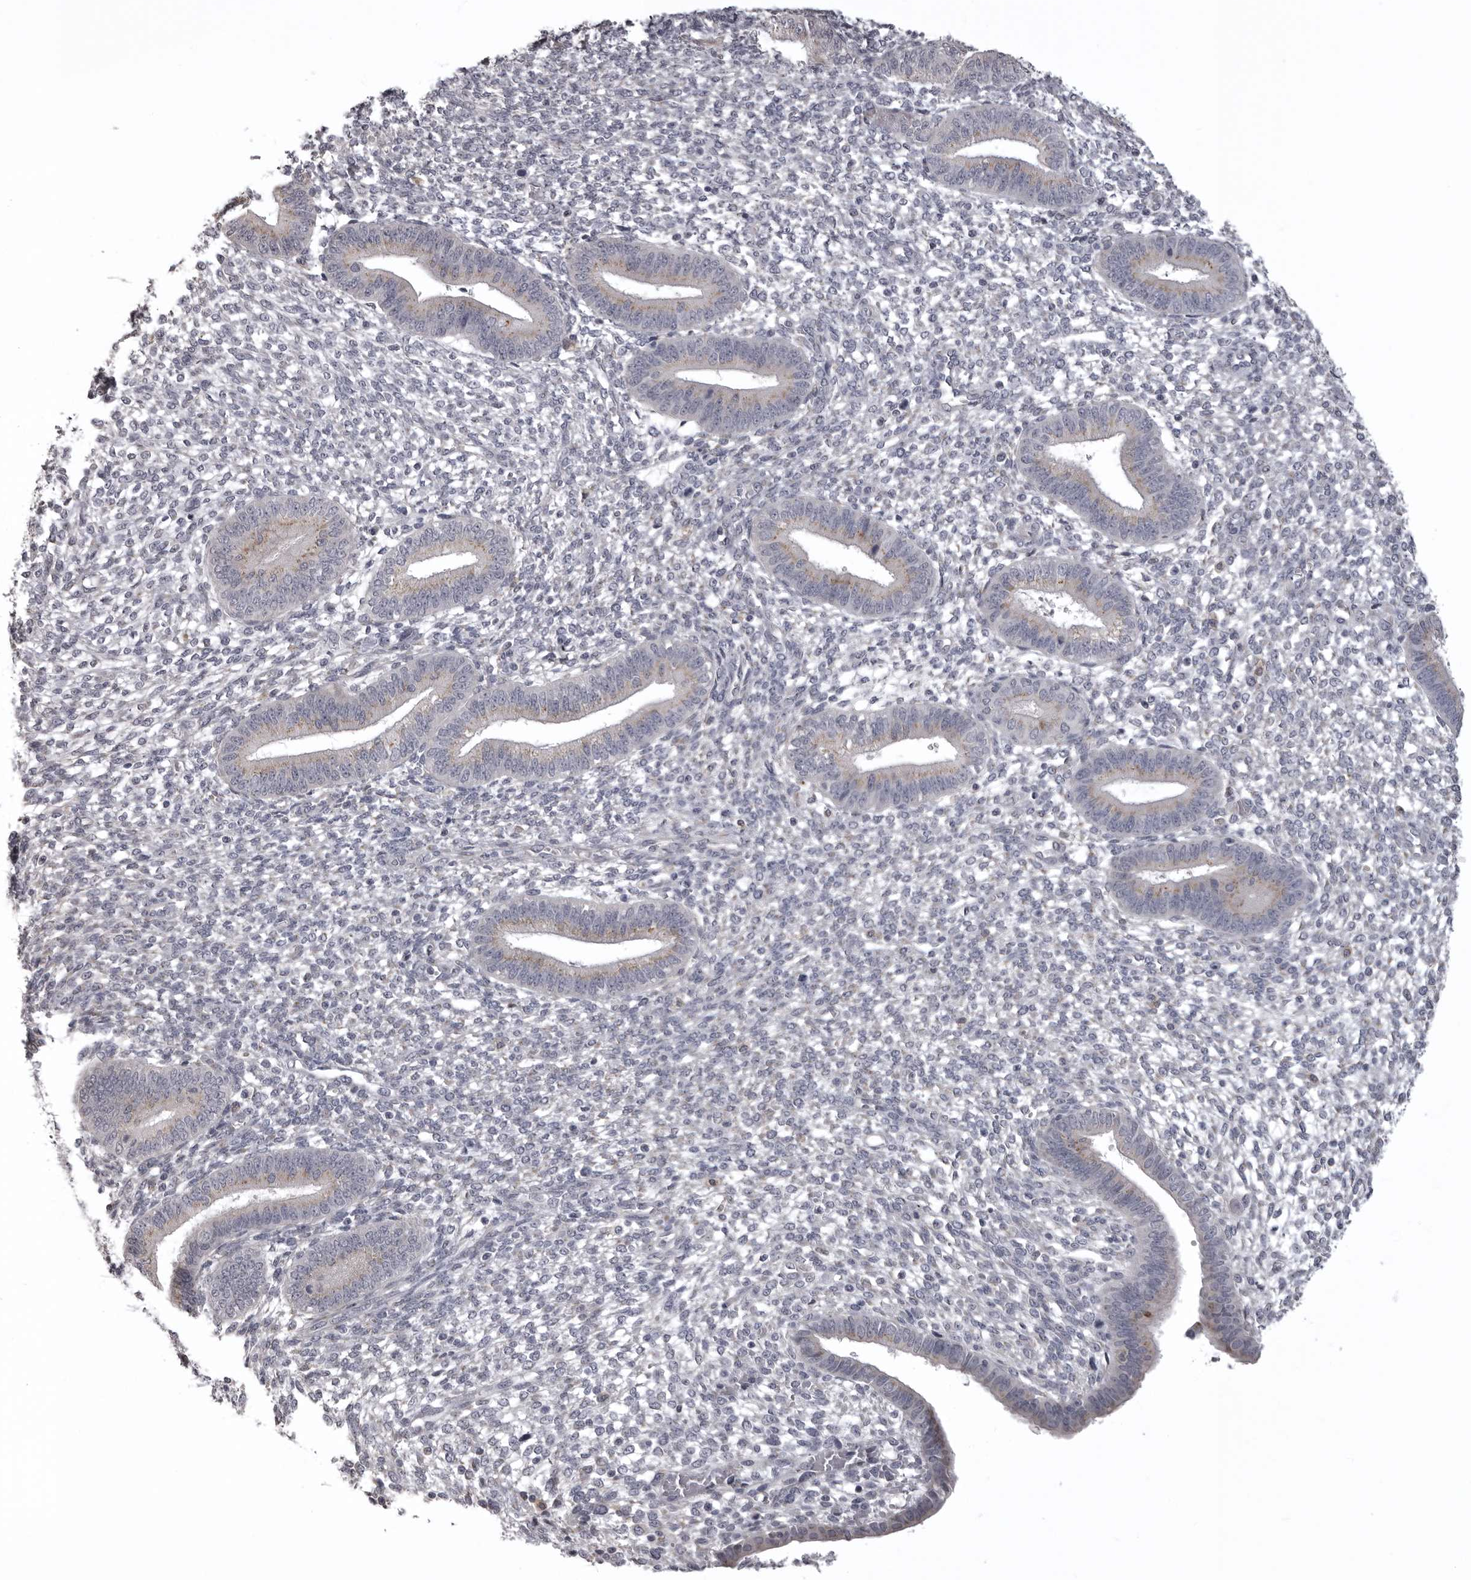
{"staining": {"intensity": "negative", "quantity": "none", "location": "none"}, "tissue": "endometrium", "cell_type": "Cells in endometrial stroma", "image_type": "normal", "snomed": [{"axis": "morphology", "description": "Normal tissue, NOS"}, {"axis": "topography", "description": "Endometrium"}], "caption": "Immunohistochemical staining of benign endometrium exhibits no significant positivity in cells in endometrial stroma.", "gene": "NCEH1", "patient": {"sex": "female", "age": 46}}